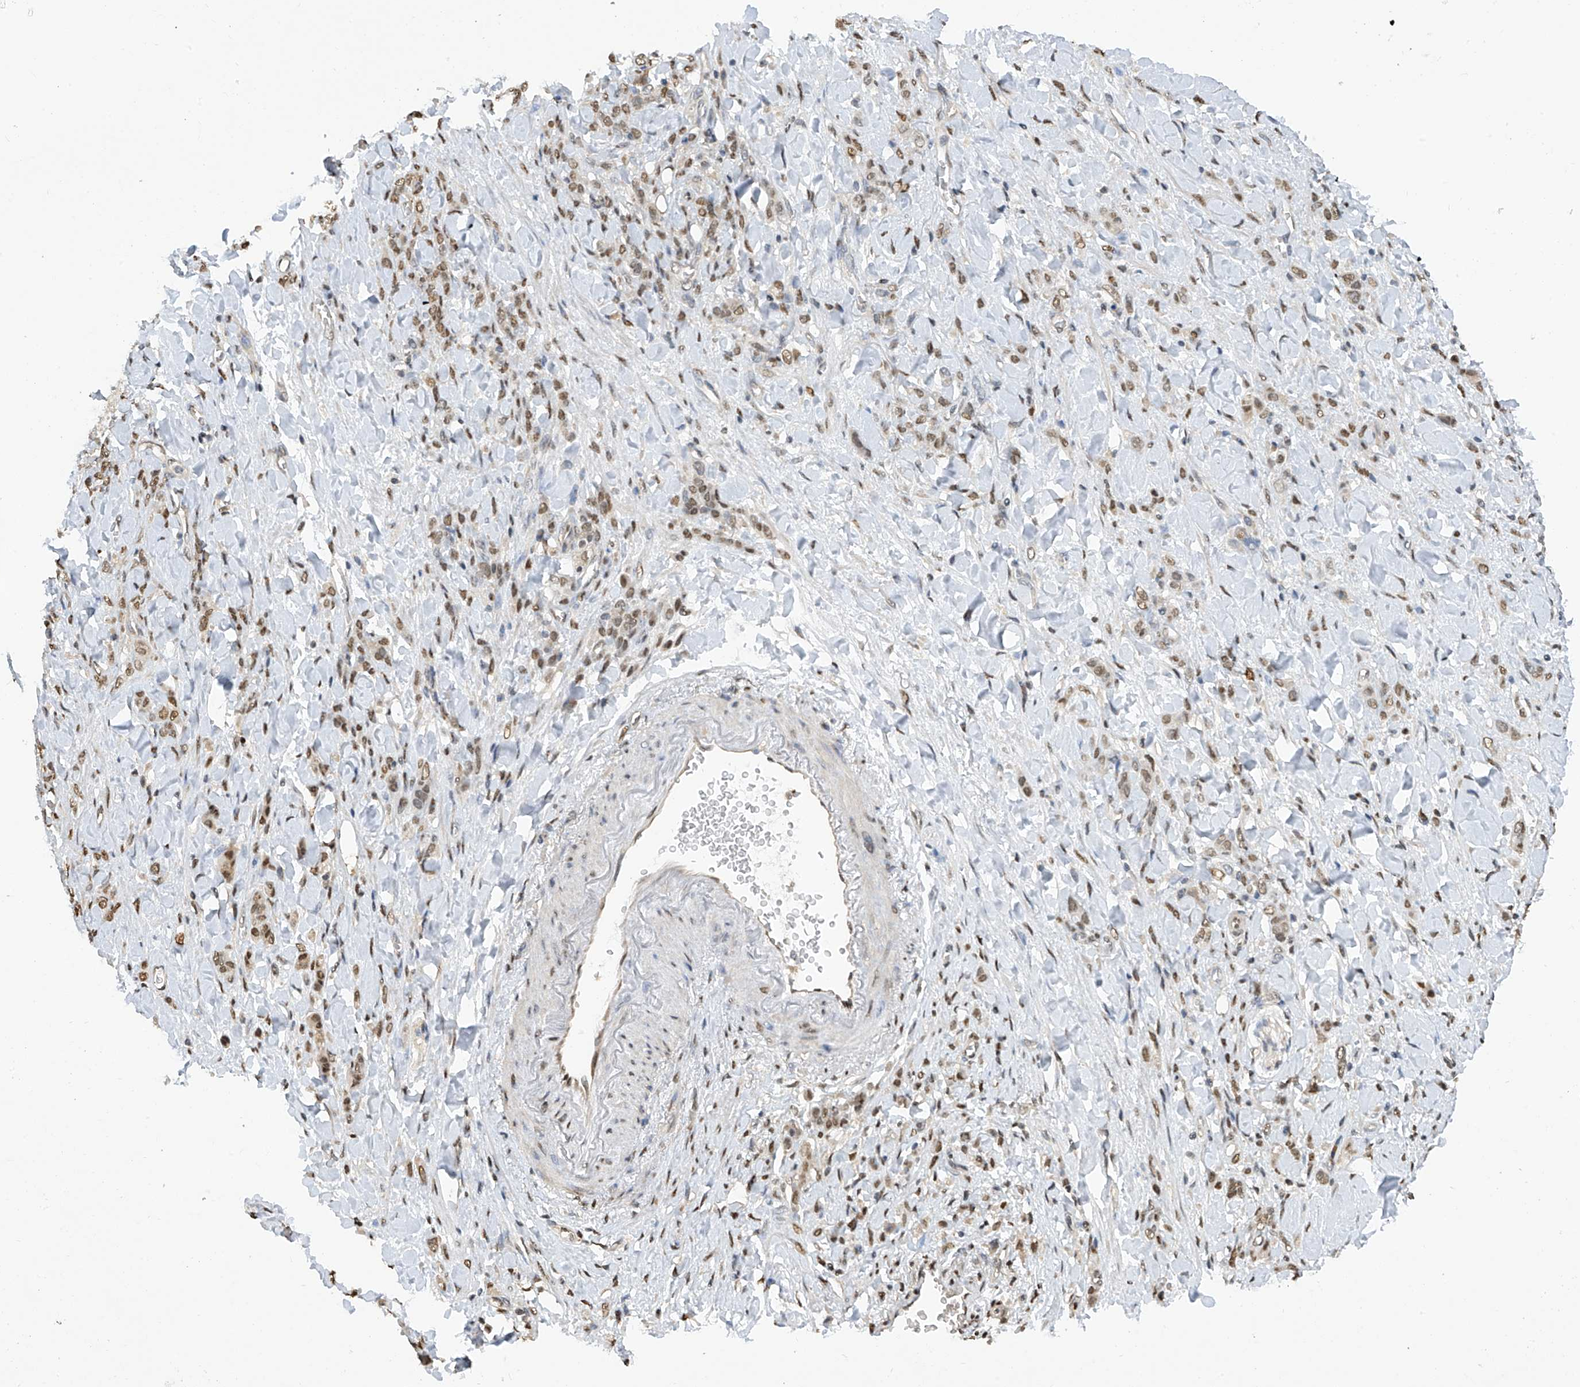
{"staining": {"intensity": "weak", "quantity": "25%-75%", "location": "nuclear"}, "tissue": "stomach cancer", "cell_type": "Tumor cells", "image_type": "cancer", "snomed": [{"axis": "morphology", "description": "Normal tissue, NOS"}, {"axis": "morphology", "description": "Adenocarcinoma, NOS"}, {"axis": "topography", "description": "Stomach"}], "caption": "Adenocarcinoma (stomach) stained with immunohistochemistry (IHC) demonstrates weak nuclear positivity in approximately 25%-75% of tumor cells. The staining was performed using DAB (3,3'-diaminobenzidine), with brown indicating positive protein expression. Nuclei are stained blue with hematoxylin.", "gene": "PMM1", "patient": {"sex": "male", "age": 82}}